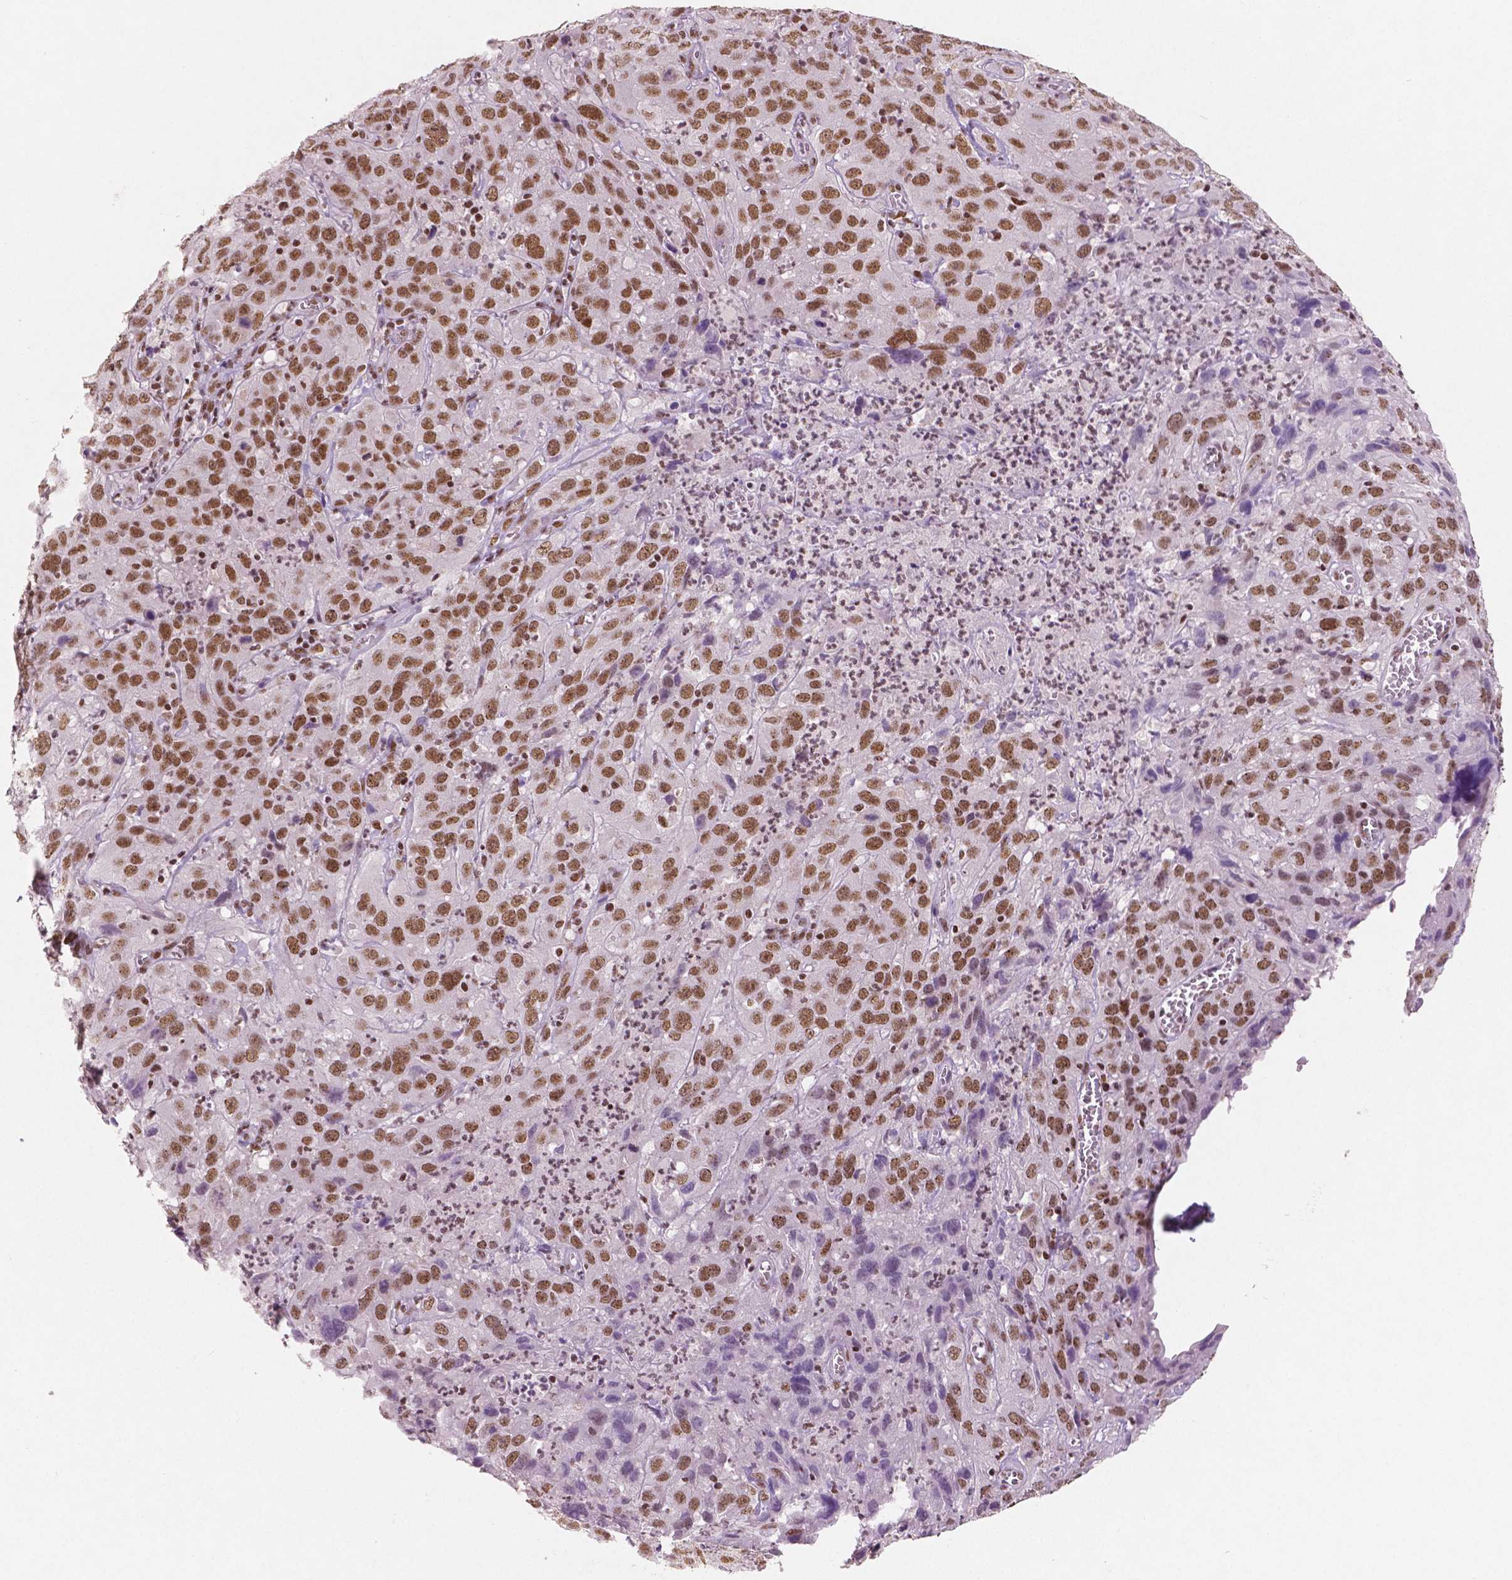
{"staining": {"intensity": "moderate", "quantity": ">75%", "location": "nuclear"}, "tissue": "cervical cancer", "cell_type": "Tumor cells", "image_type": "cancer", "snomed": [{"axis": "morphology", "description": "Squamous cell carcinoma, NOS"}, {"axis": "topography", "description": "Cervix"}], "caption": "The immunohistochemical stain highlights moderate nuclear positivity in tumor cells of cervical squamous cell carcinoma tissue.", "gene": "BRD4", "patient": {"sex": "female", "age": 32}}